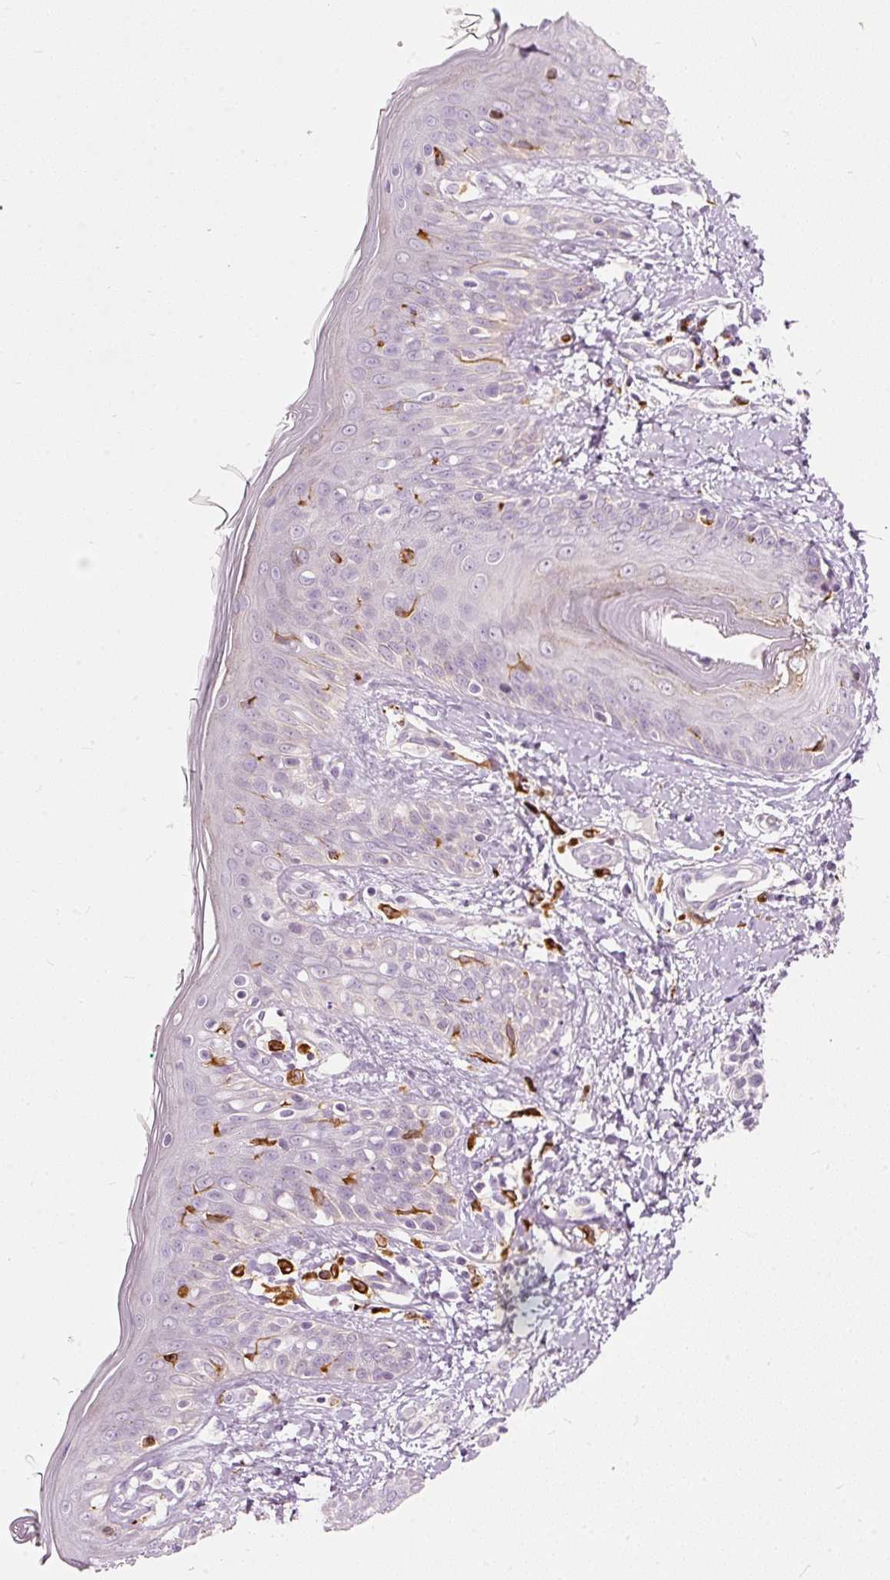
{"staining": {"intensity": "negative", "quantity": "none", "location": "none"}, "tissue": "skin", "cell_type": "Fibroblasts", "image_type": "normal", "snomed": [{"axis": "morphology", "description": "Normal tissue, NOS"}, {"axis": "topography", "description": "Skin"}], "caption": "This photomicrograph is of normal skin stained with immunohistochemistry (IHC) to label a protein in brown with the nuclei are counter-stained blue. There is no expression in fibroblasts. (DAB IHC visualized using brightfield microscopy, high magnification).", "gene": "MTHFD2", "patient": {"sex": "male", "age": 16}}